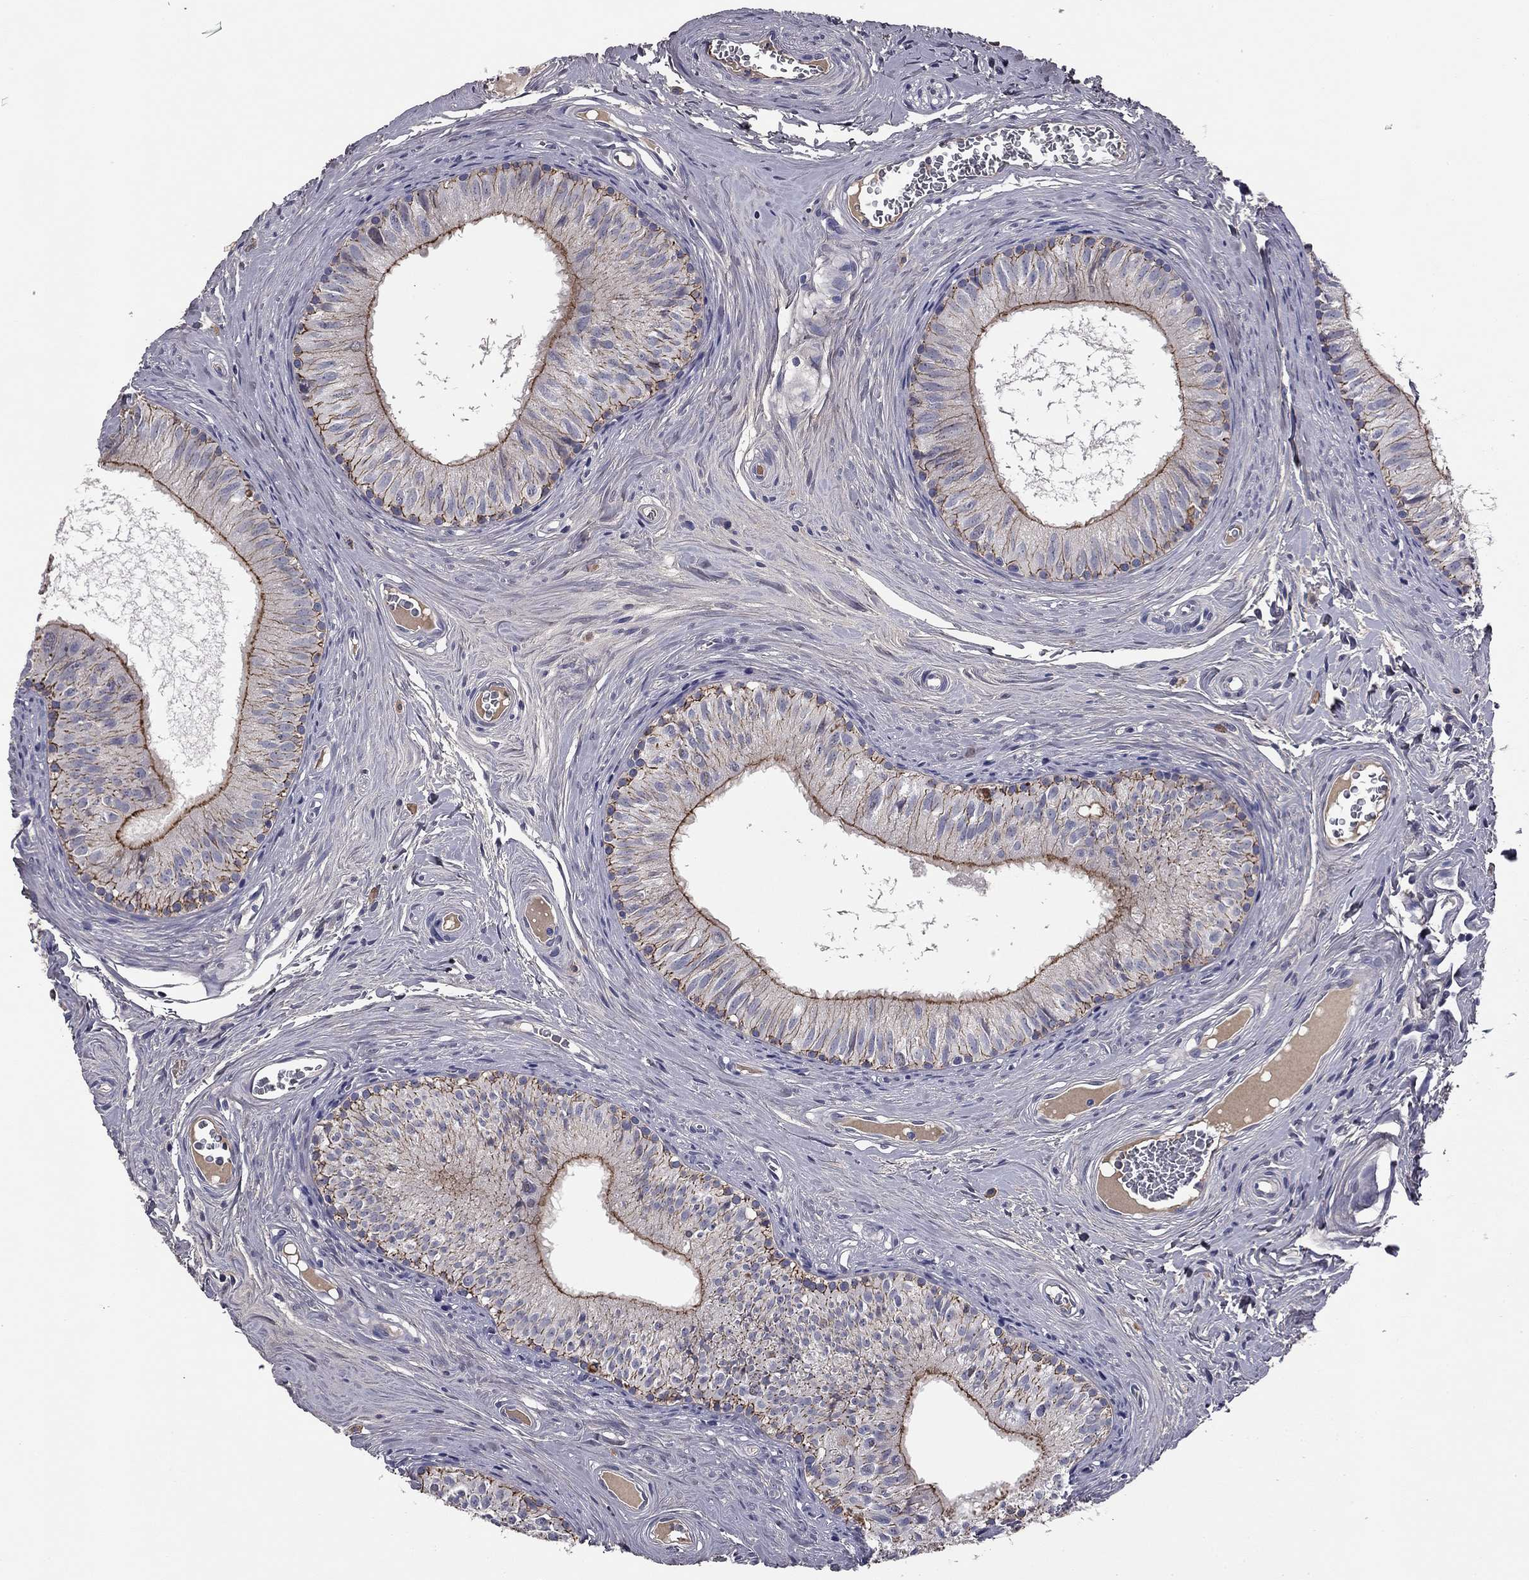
{"staining": {"intensity": "strong", "quantity": "25%-75%", "location": "cytoplasmic/membranous"}, "tissue": "epididymis", "cell_type": "Glandular cells", "image_type": "normal", "snomed": [{"axis": "morphology", "description": "Normal tissue, NOS"}, {"axis": "topography", "description": "Epididymis"}], "caption": "This histopathology image demonstrates immunohistochemistry (IHC) staining of unremarkable human epididymis, with high strong cytoplasmic/membranous staining in about 25%-75% of glandular cells.", "gene": "COL2A1", "patient": {"sex": "male", "age": 52}}